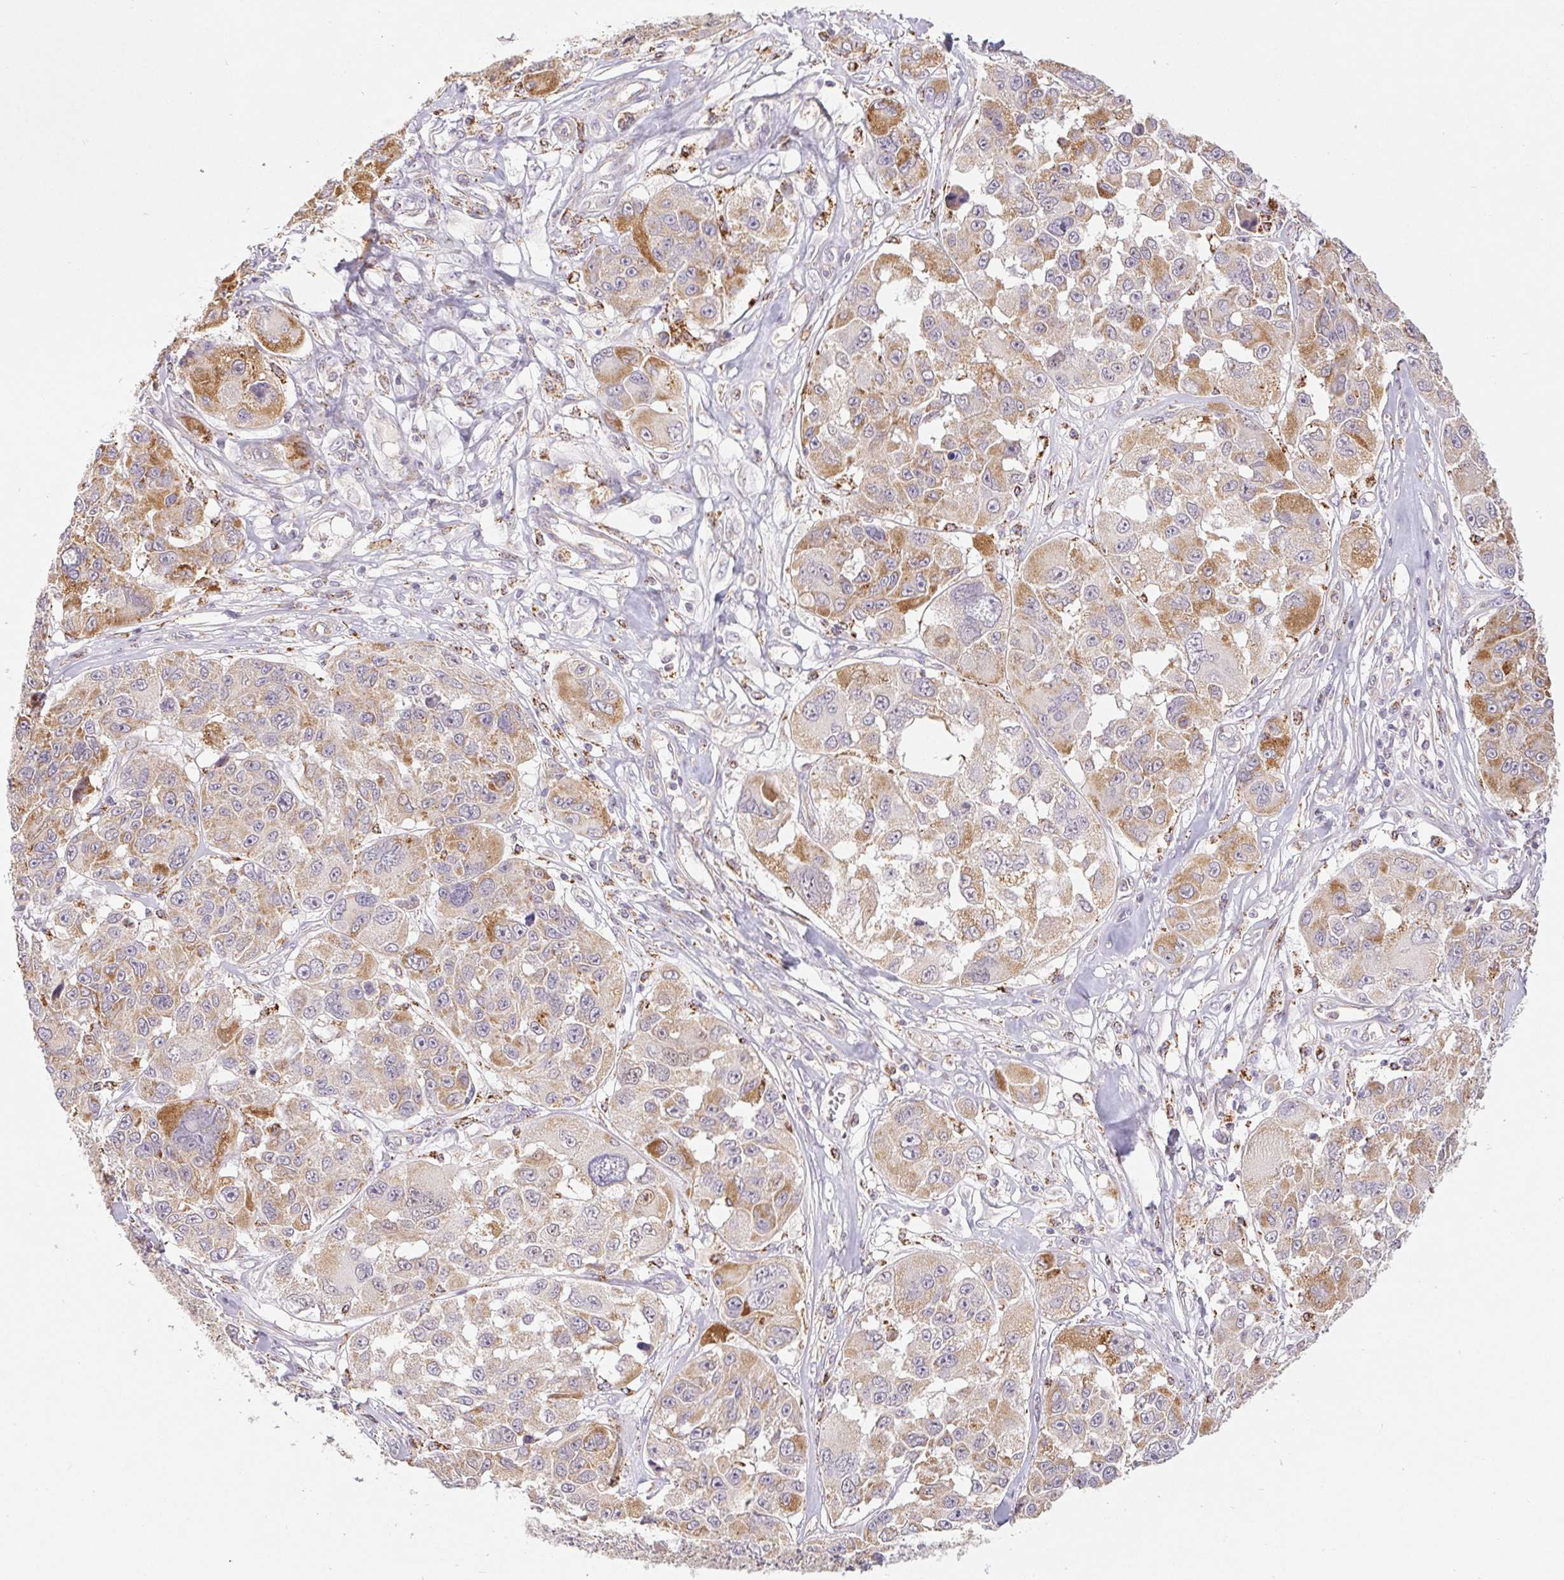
{"staining": {"intensity": "moderate", "quantity": "25%-75%", "location": "cytoplasmic/membranous"}, "tissue": "melanoma", "cell_type": "Tumor cells", "image_type": "cancer", "snomed": [{"axis": "morphology", "description": "Malignant melanoma, NOS"}, {"axis": "topography", "description": "Skin"}], "caption": "This is a histology image of immunohistochemistry staining of melanoma, which shows moderate staining in the cytoplasmic/membranous of tumor cells.", "gene": "EMC6", "patient": {"sex": "female", "age": 66}}